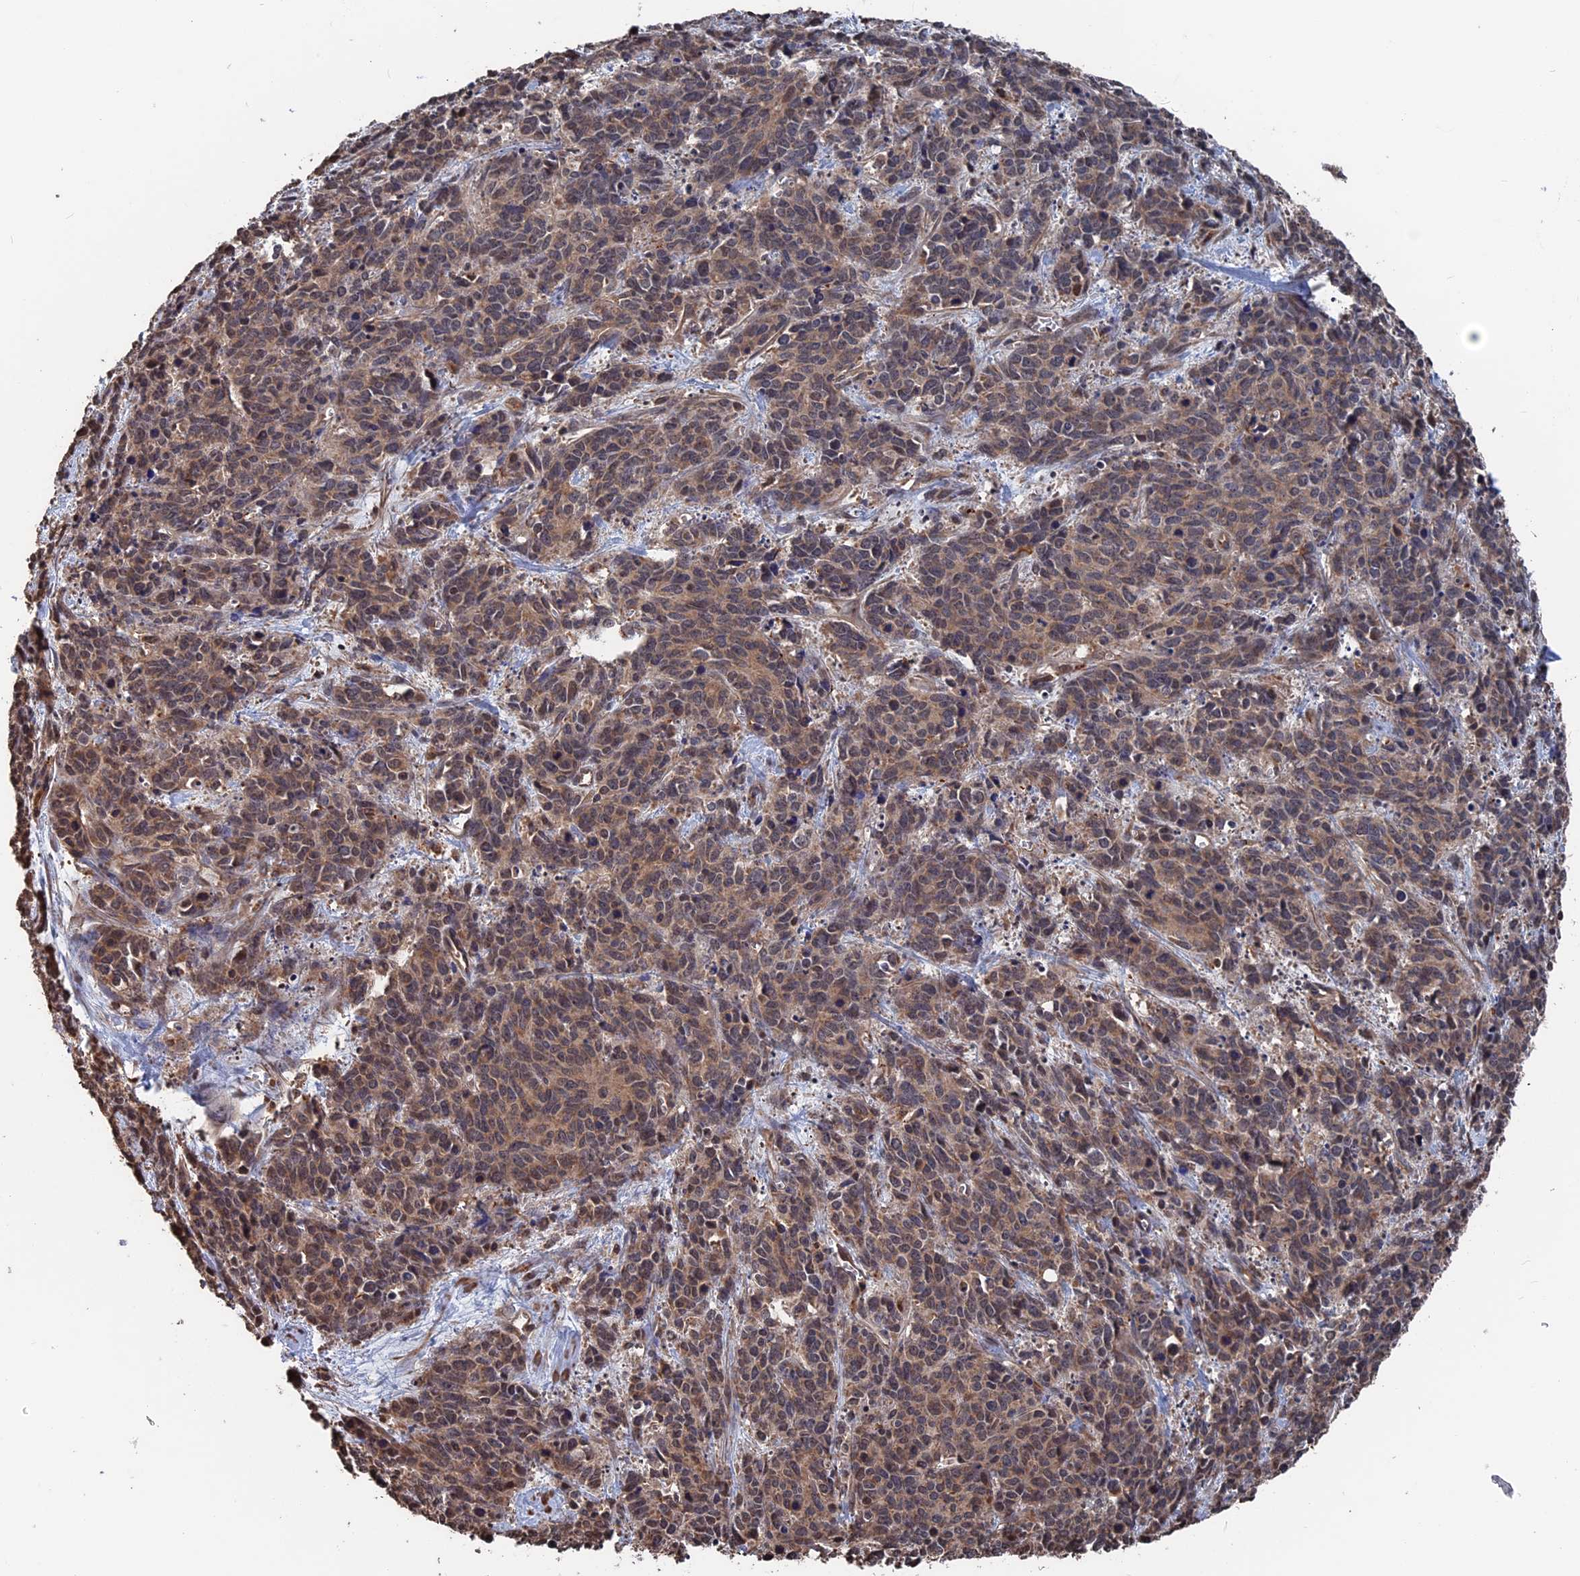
{"staining": {"intensity": "weak", "quantity": ">75%", "location": "cytoplasmic/membranous,nuclear"}, "tissue": "cervical cancer", "cell_type": "Tumor cells", "image_type": "cancer", "snomed": [{"axis": "morphology", "description": "Squamous cell carcinoma, NOS"}, {"axis": "topography", "description": "Cervix"}], "caption": "Cervical cancer (squamous cell carcinoma) was stained to show a protein in brown. There is low levels of weak cytoplasmic/membranous and nuclear expression in approximately >75% of tumor cells.", "gene": "PDE12", "patient": {"sex": "female", "age": 60}}